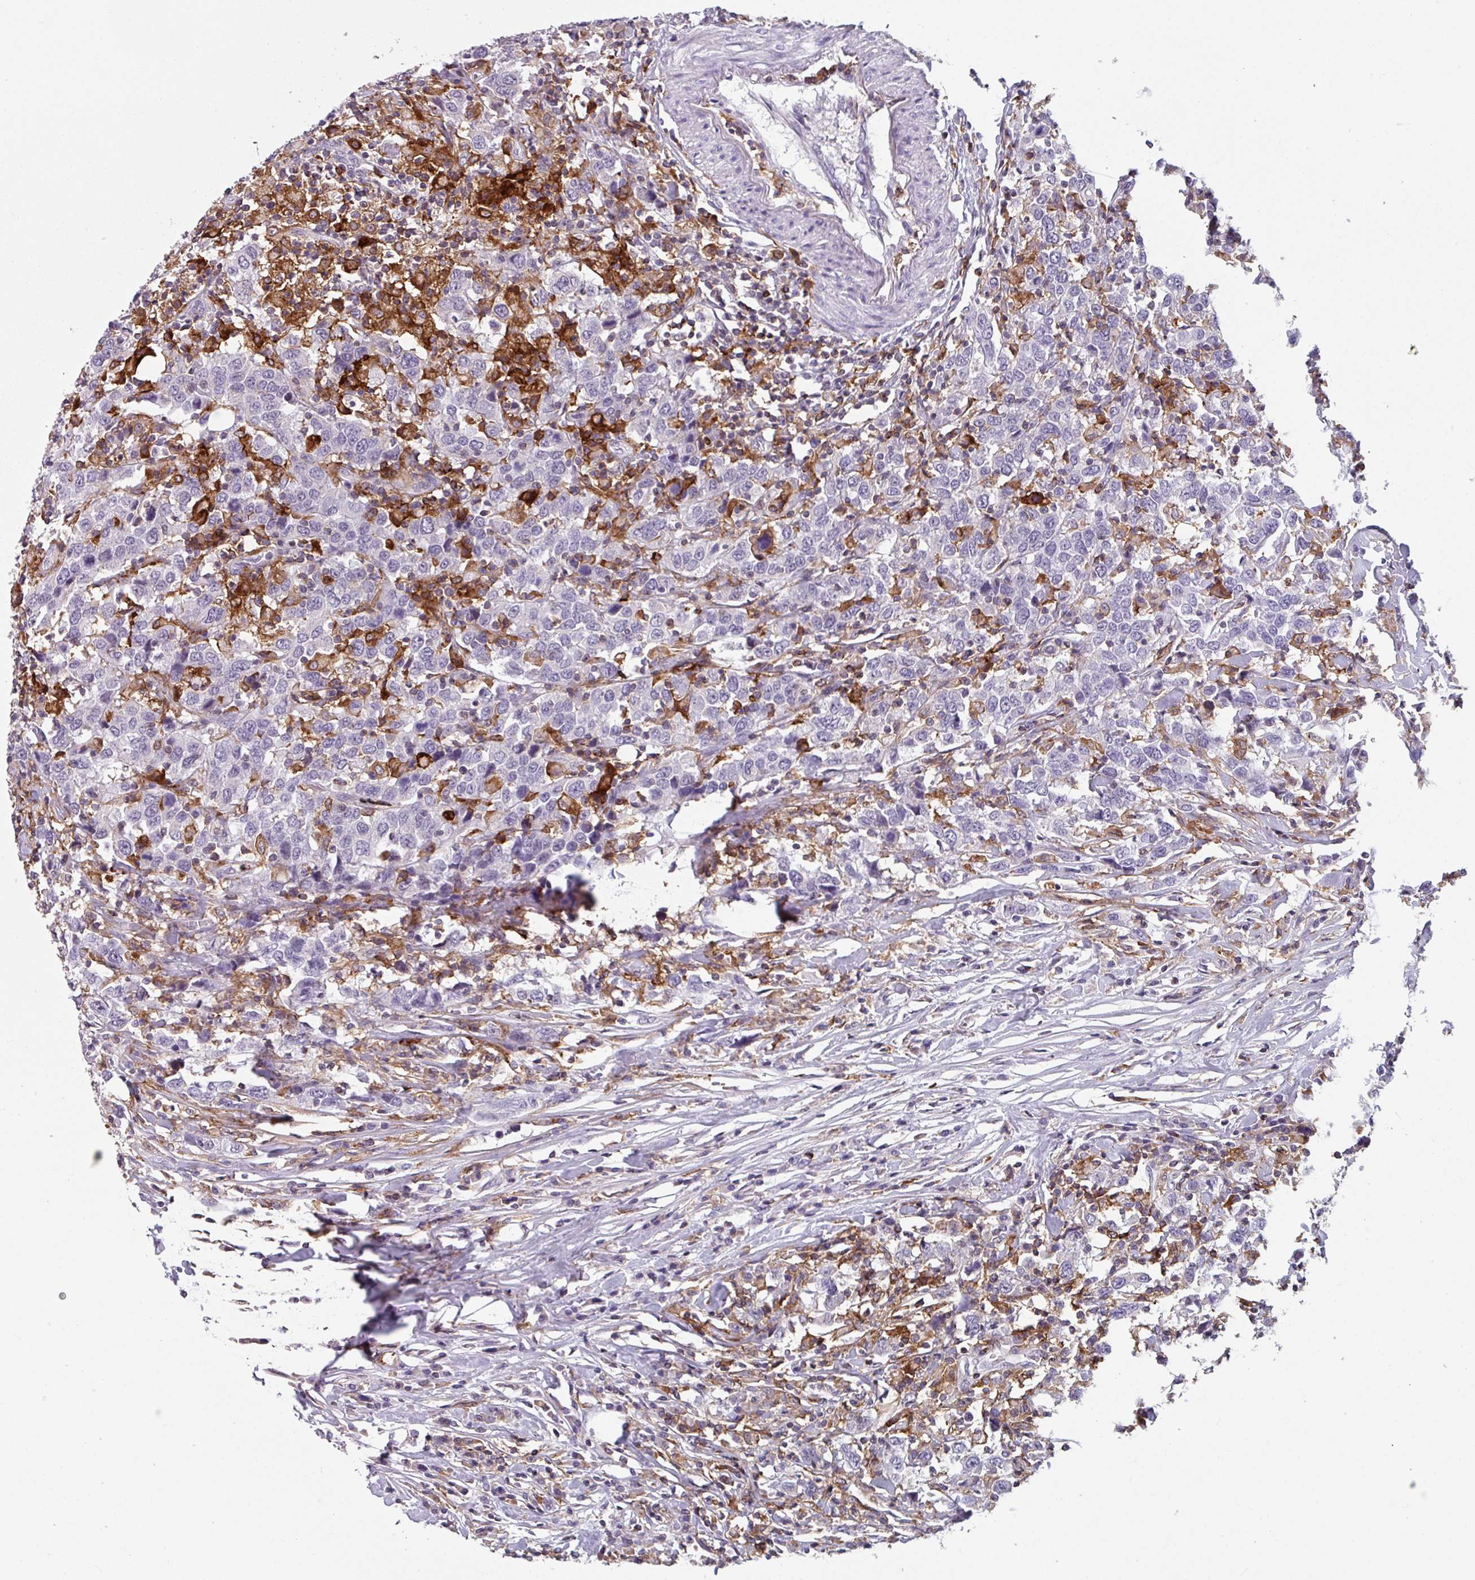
{"staining": {"intensity": "negative", "quantity": "none", "location": "none"}, "tissue": "urothelial cancer", "cell_type": "Tumor cells", "image_type": "cancer", "snomed": [{"axis": "morphology", "description": "Urothelial carcinoma, High grade"}, {"axis": "topography", "description": "Urinary bladder"}], "caption": "High power microscopy photomicrograph of an IHC histopathology image of urothelial cancer, revealing no significant staining in tumor cells. (Immunohistochemistry (ihc), brightfield microscopy, high magnification).", "gene": "EXOSC5", "patient": {"sex": "male", "age": 61}}